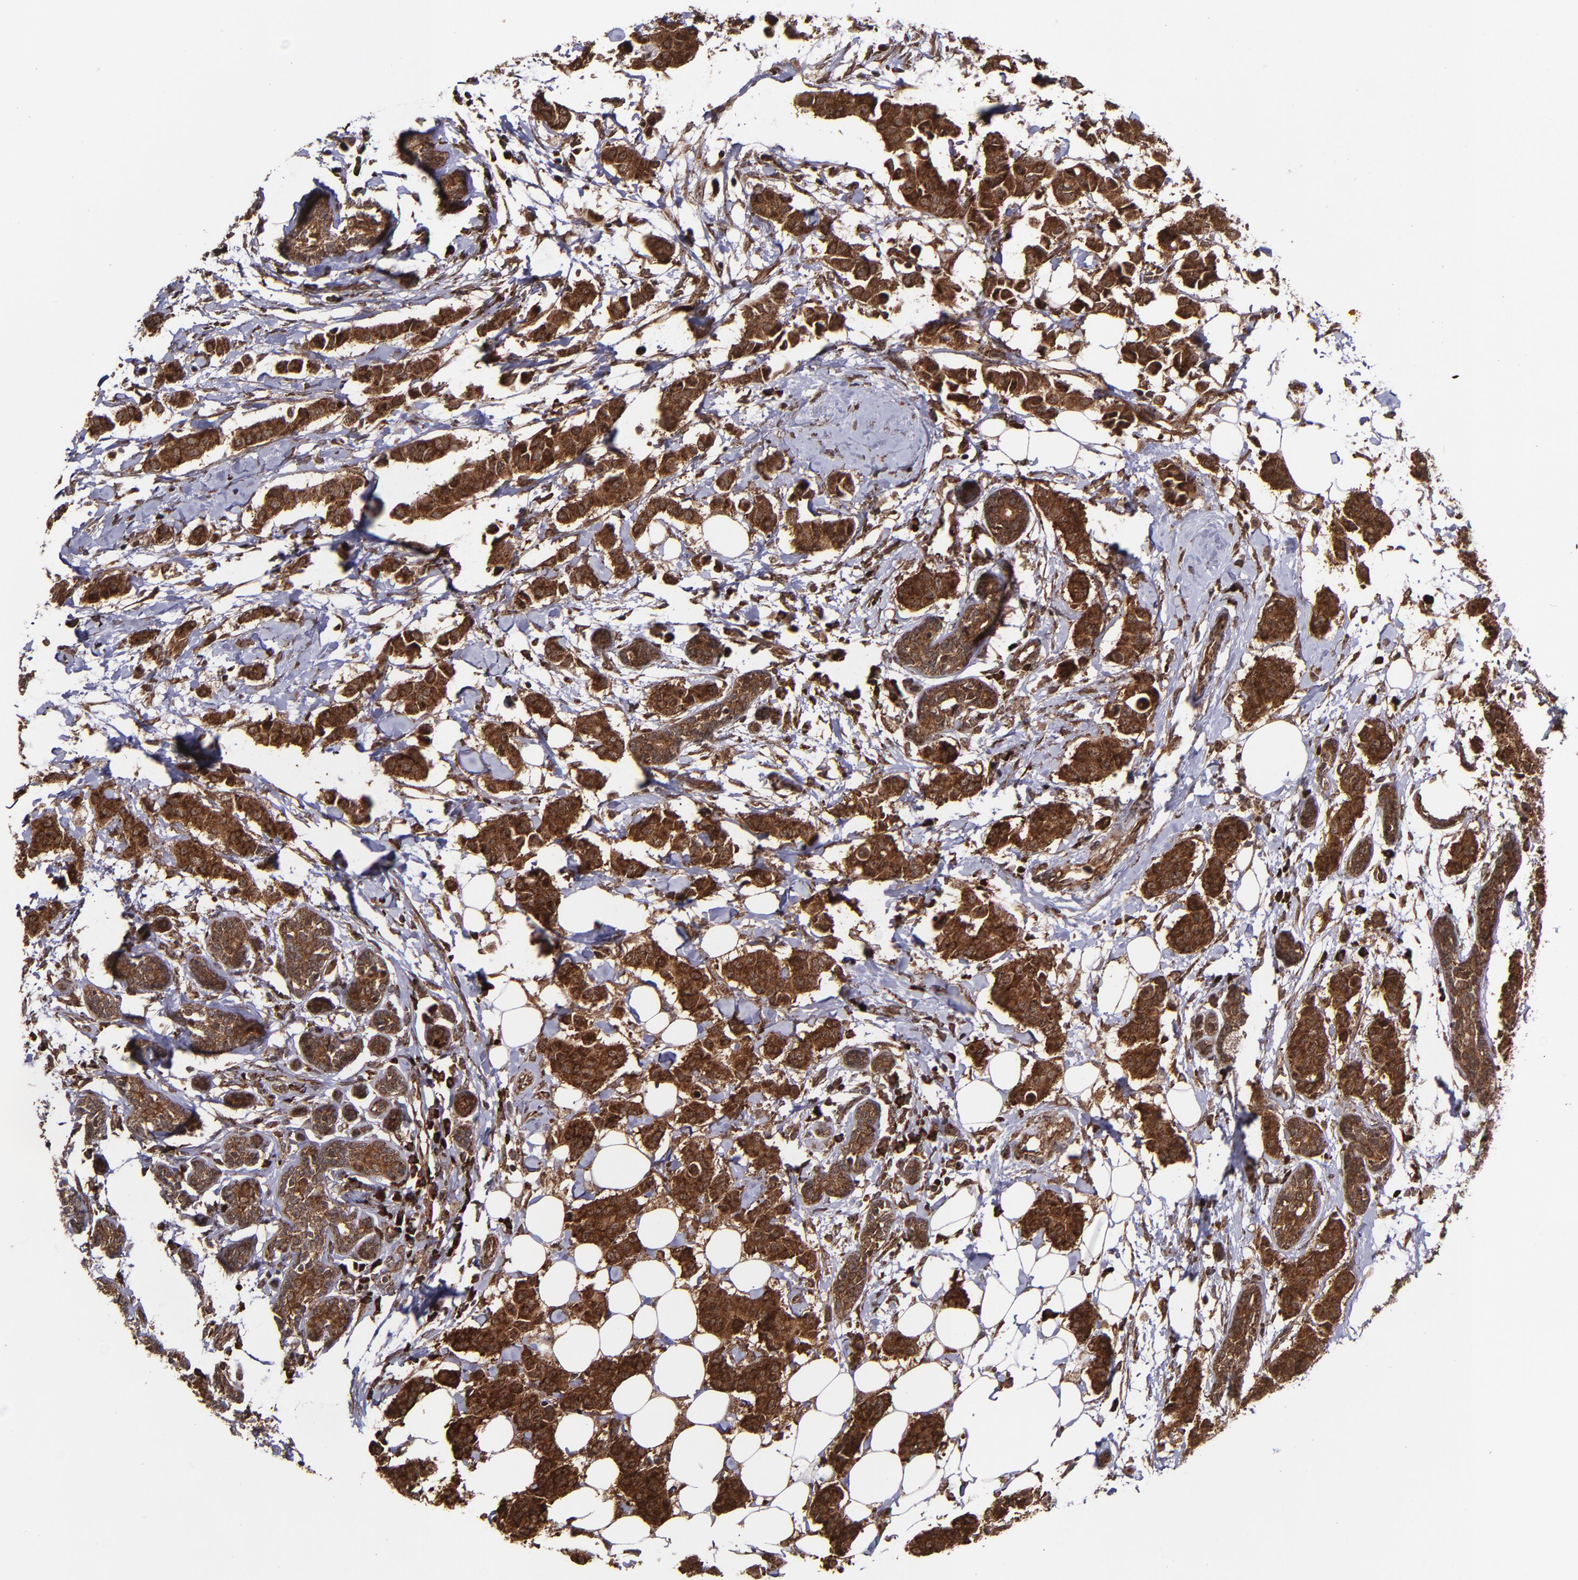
{"staining": {"intensity": "strong", "quantity": ">75%", "location": "cytoplasmic/membranous,nuclear"}, "tissue": "breast cancer", "cell_type": "Tumor cells", "image_type": "cancer", "snomed": [{"axis": "morphology", "description": "Duct carcinoma"}, {"axis": "topography", "description": "Breast"}], "caption": "An image of infiltrating ductal carcinoma (breast) stained for a protein reveals strong cytoplasmic/membranous and nuclear brown staining in tumor cells.", "gene": "EIF4ENIF1", "patient": {"sex": "female", "age": 40}}